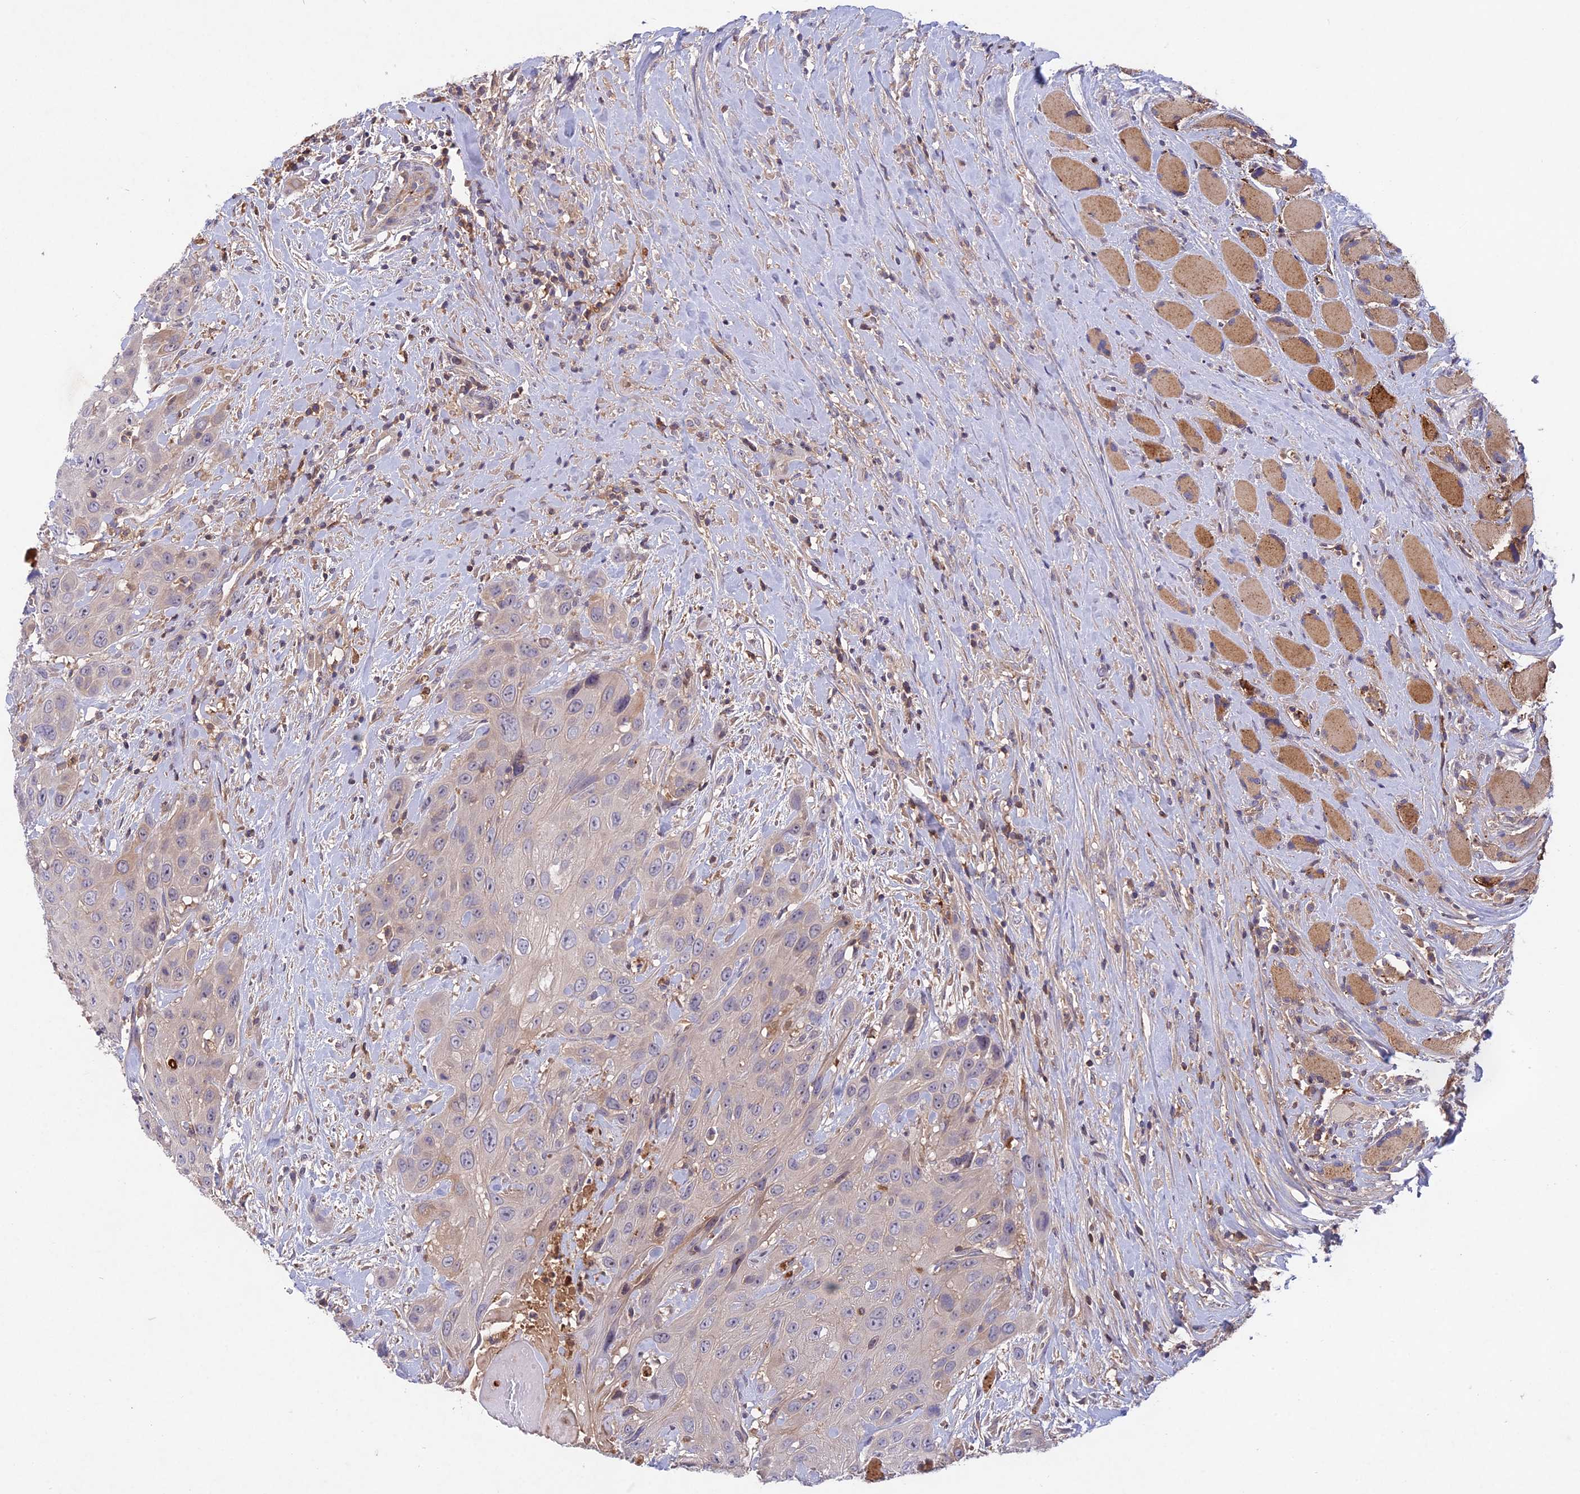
{"staining": {"intensity": "negative", "quantity": "none", "location": "none"}, "tissue": "head and neck cancer", "cell_type": "Tumor cells", "image_type": "cancer", "snomed": [{"axis": "morphology", "description": "Squamous cell carcinoma, NOS"}, {"axis": "topography", "description": "Head-Neck"}], "caption": "Photomicrograph shows no significant protein positivity in tumor cells of head and neck cancer.", "gene": "ADO", "patient": {"sex": "male", "age": 81}}